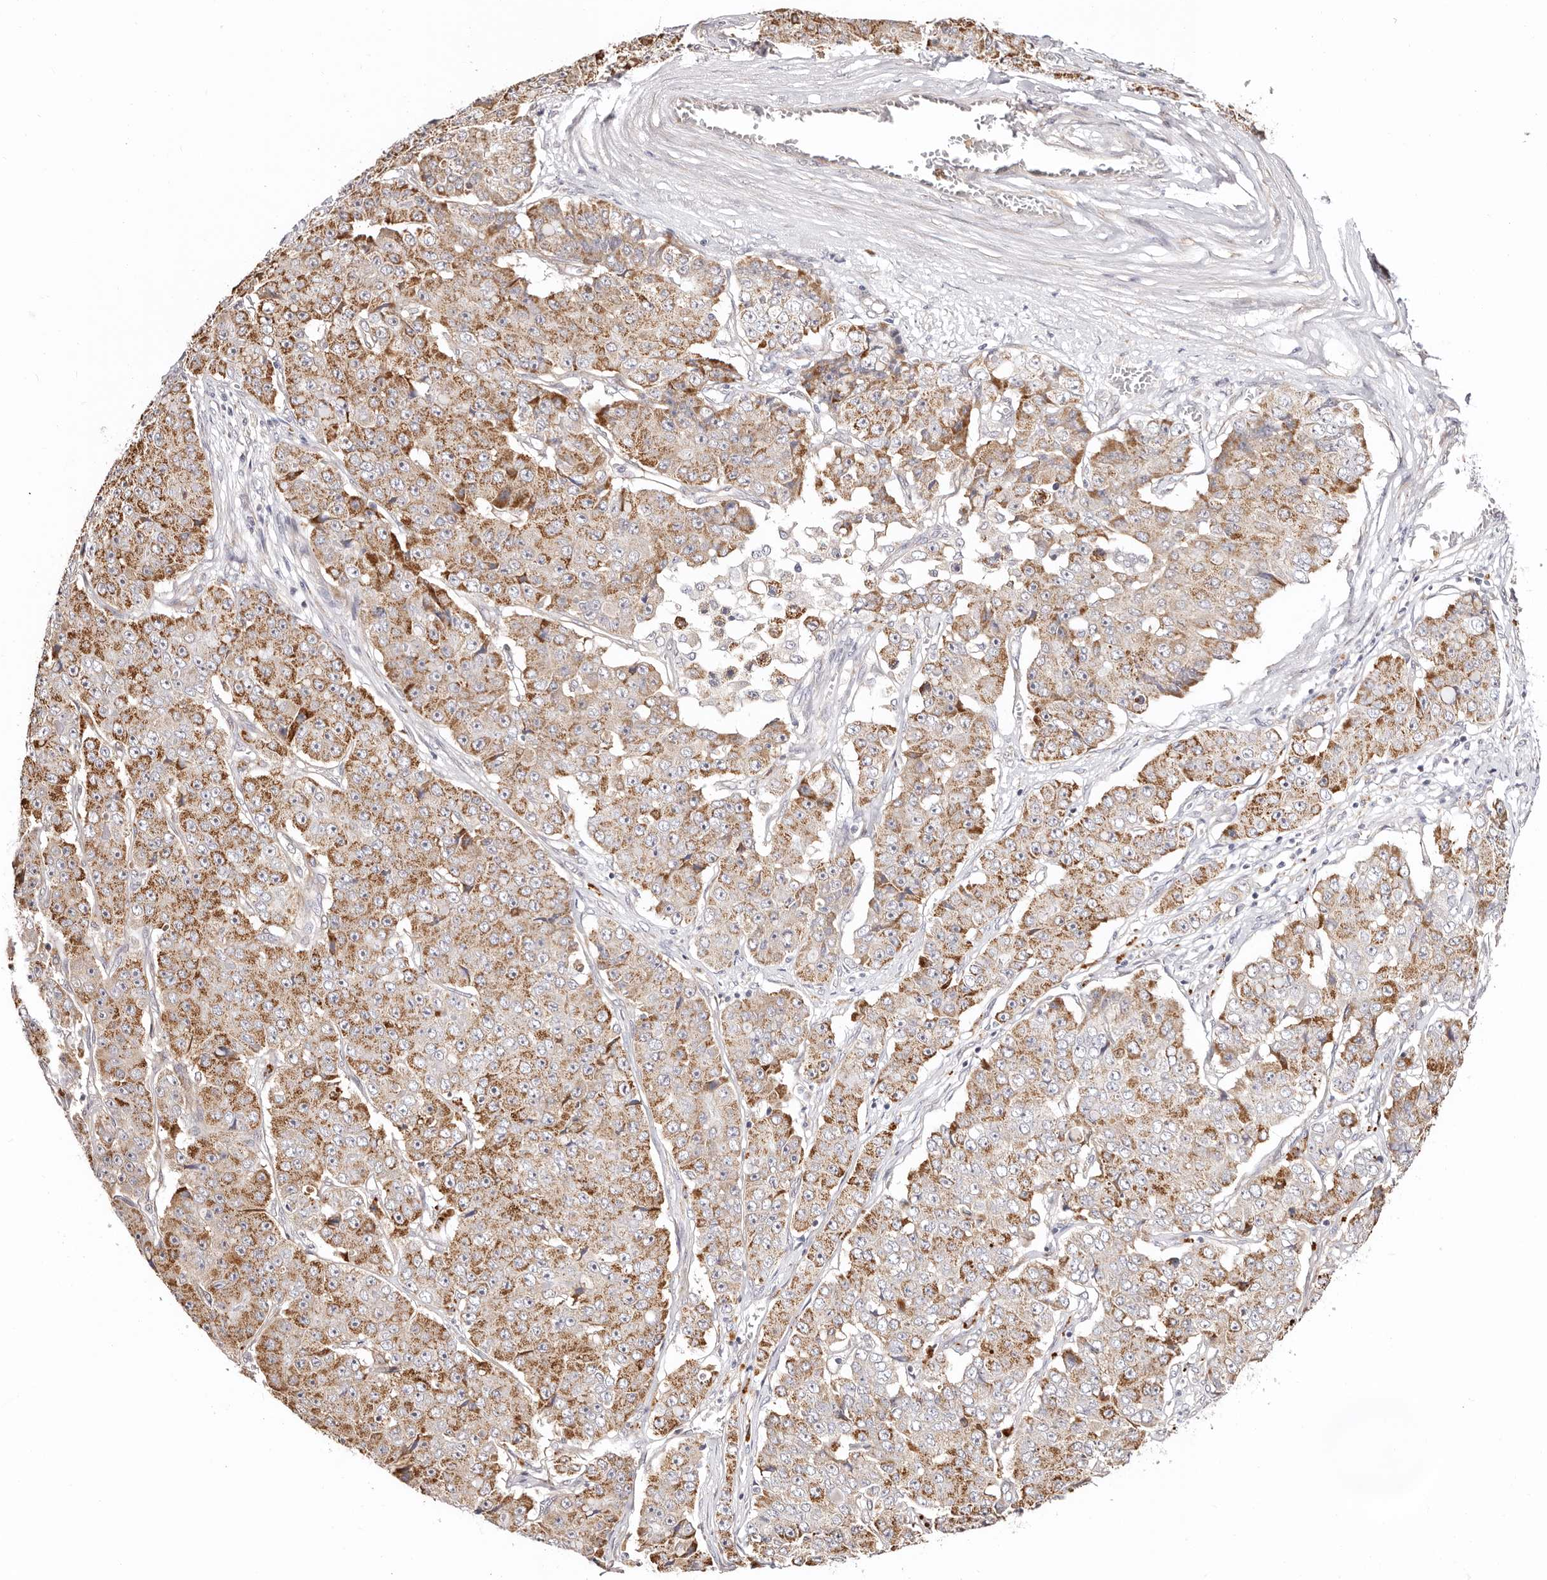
{"staining": {"intensity": "moderate", "quantity": ">75%", "location": "cytoplasmic/membranous"}, "tissue": "pancreatic cancer", "cell_type": "Tumor cells", "image_type": "cancer", "snomed": [{"axis": "morphology", "description": "Adenocarcinoma, NOS"}, {"axis": "topography", "description": "Pancreas"}], "caption": "Pancreatic cancer (adenocarcinoma) stained for a protein (brown) shows moderate cytoplasmic/membranous positive staining in approximately >75% of tumor cells.", "gene": "BCL2L15", "patient": {"sex": "male", "age": 50}}